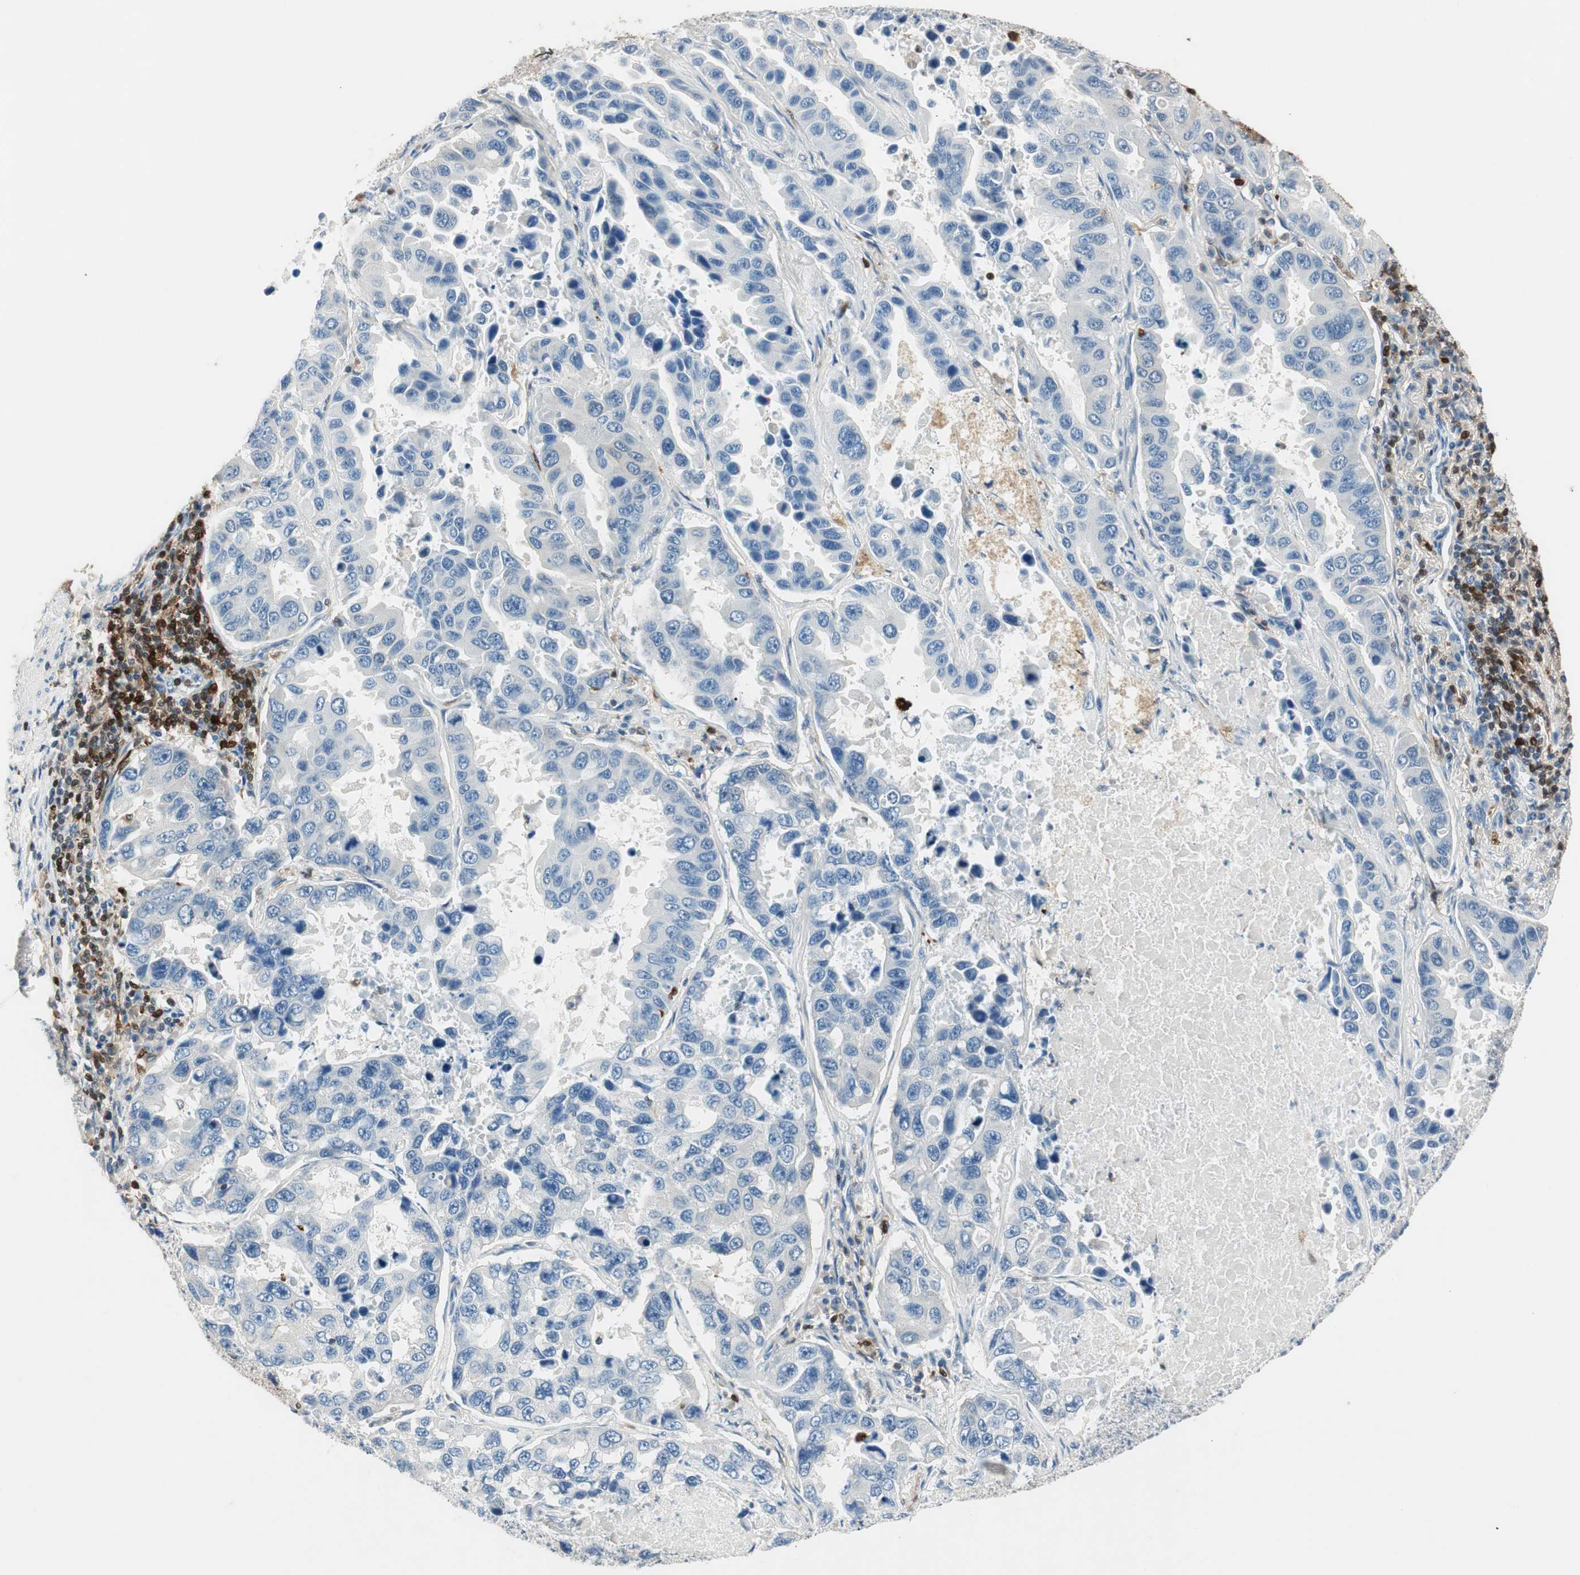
{"staining": {"intensity": "negative", "quantity": "none", "location": "none"}, "tissue": "lung cancer", "cell_type": "Tumor cells", "image_type": "cancer", "snomed": [{"axis": "morphology", "description": "Adenocarcinoma, NOS"}, {"axis": "topography", "description": "Lung"}], "caption": "A histopathology image of lung cancer (adenocarcinoma) stained for a protein shows no brown staining in tumor cells.", "gene": "COTL1", "patient": {"sex": "male", "age": 64}}